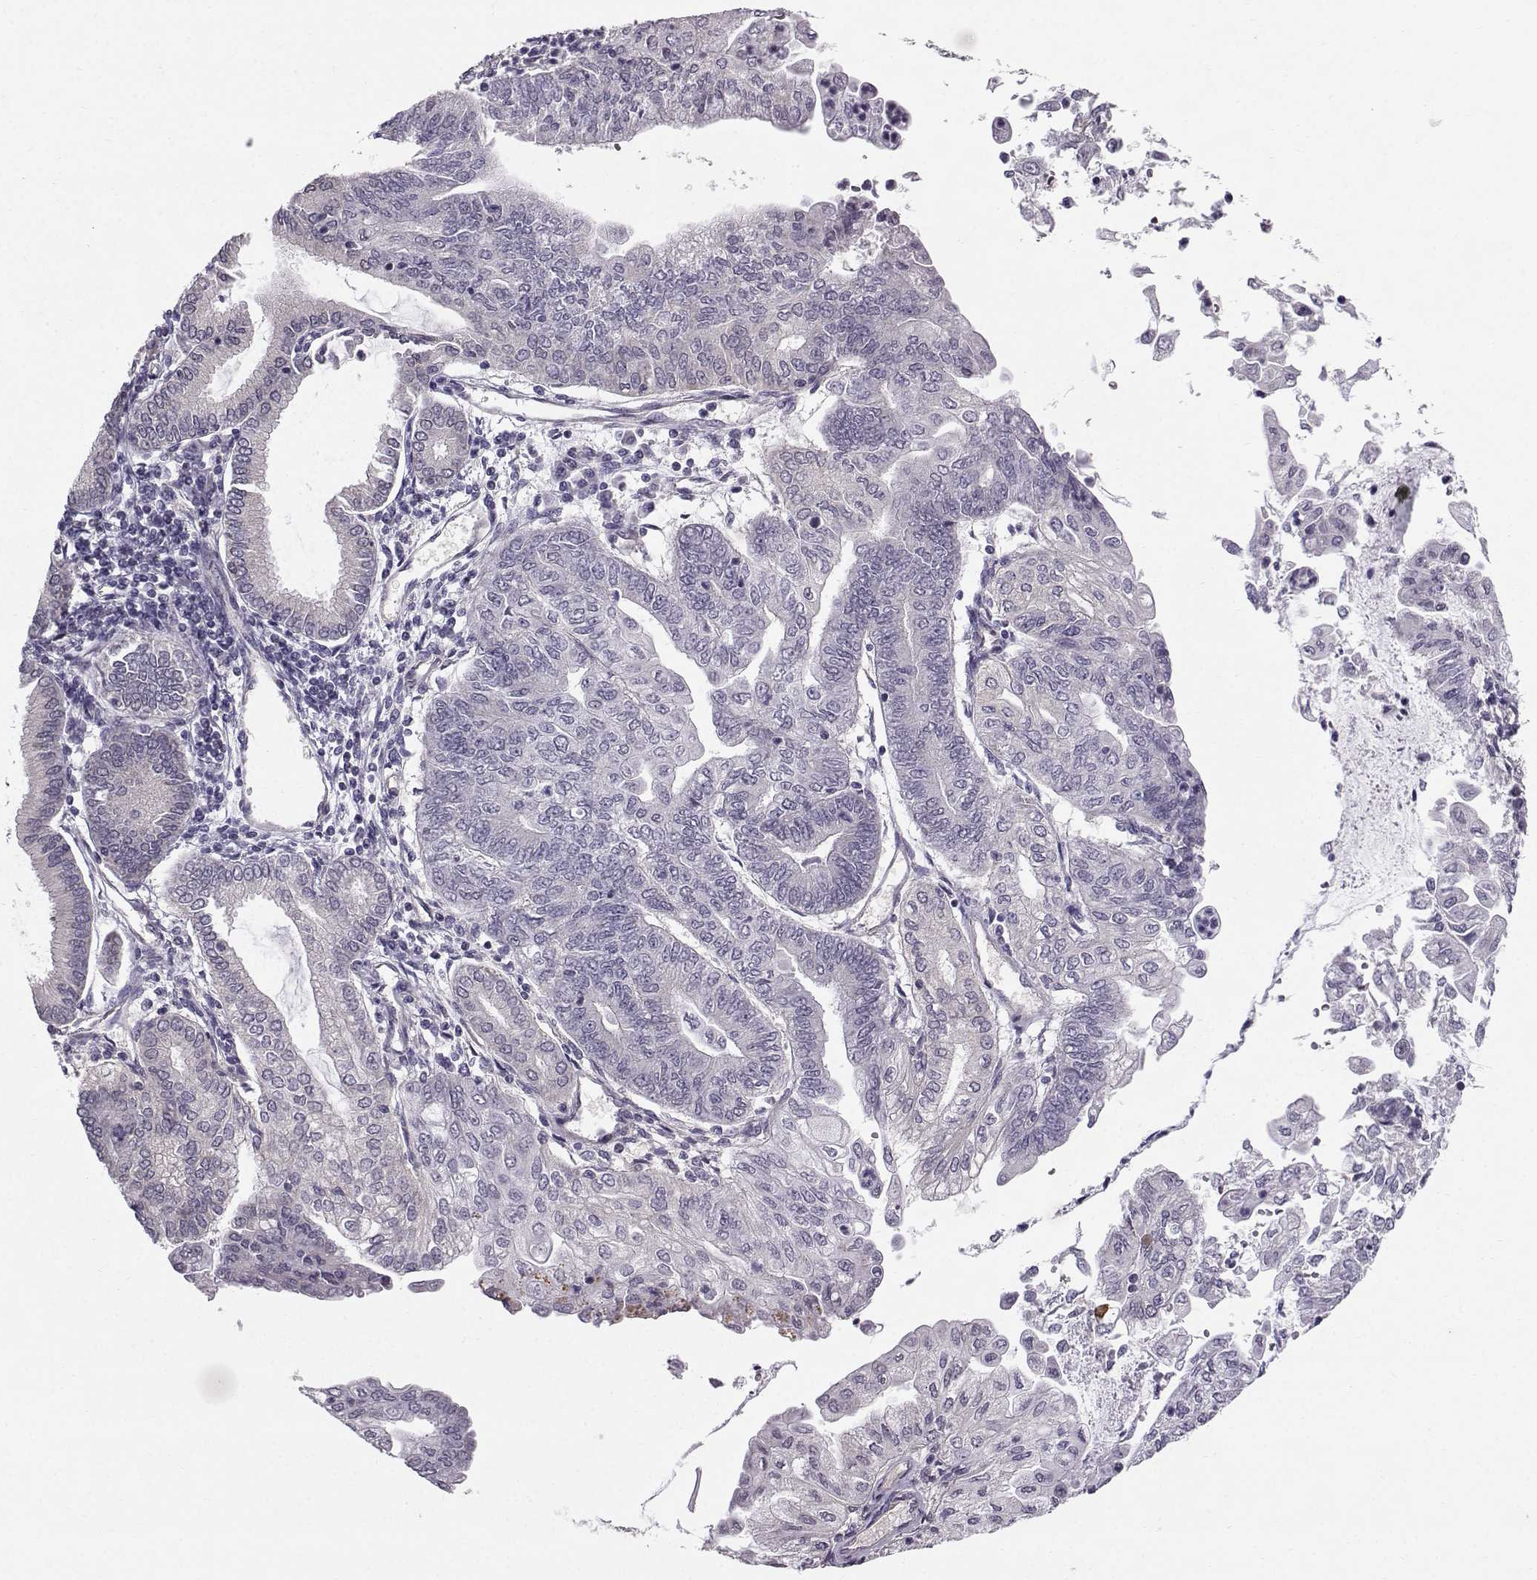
{"staining": {"intensity": "negative", "quantity": "none", "location": "none"}, "tissue": "endometrial cancer", "cell_type": "Tumor cells", "image_type": "cancer", "snomed": [{"axis": "morphology", "description": "Adenocarcinoma, NOS"}, {"axis": "topography", "description": "Endometrium"}], "caption": "Photomicrograph shows no significant protein staining in tumor cells of adenocarcinoma (endometrial).", "gene": "TSPYL5", "patient": {"sex": "female", "age": 55}}